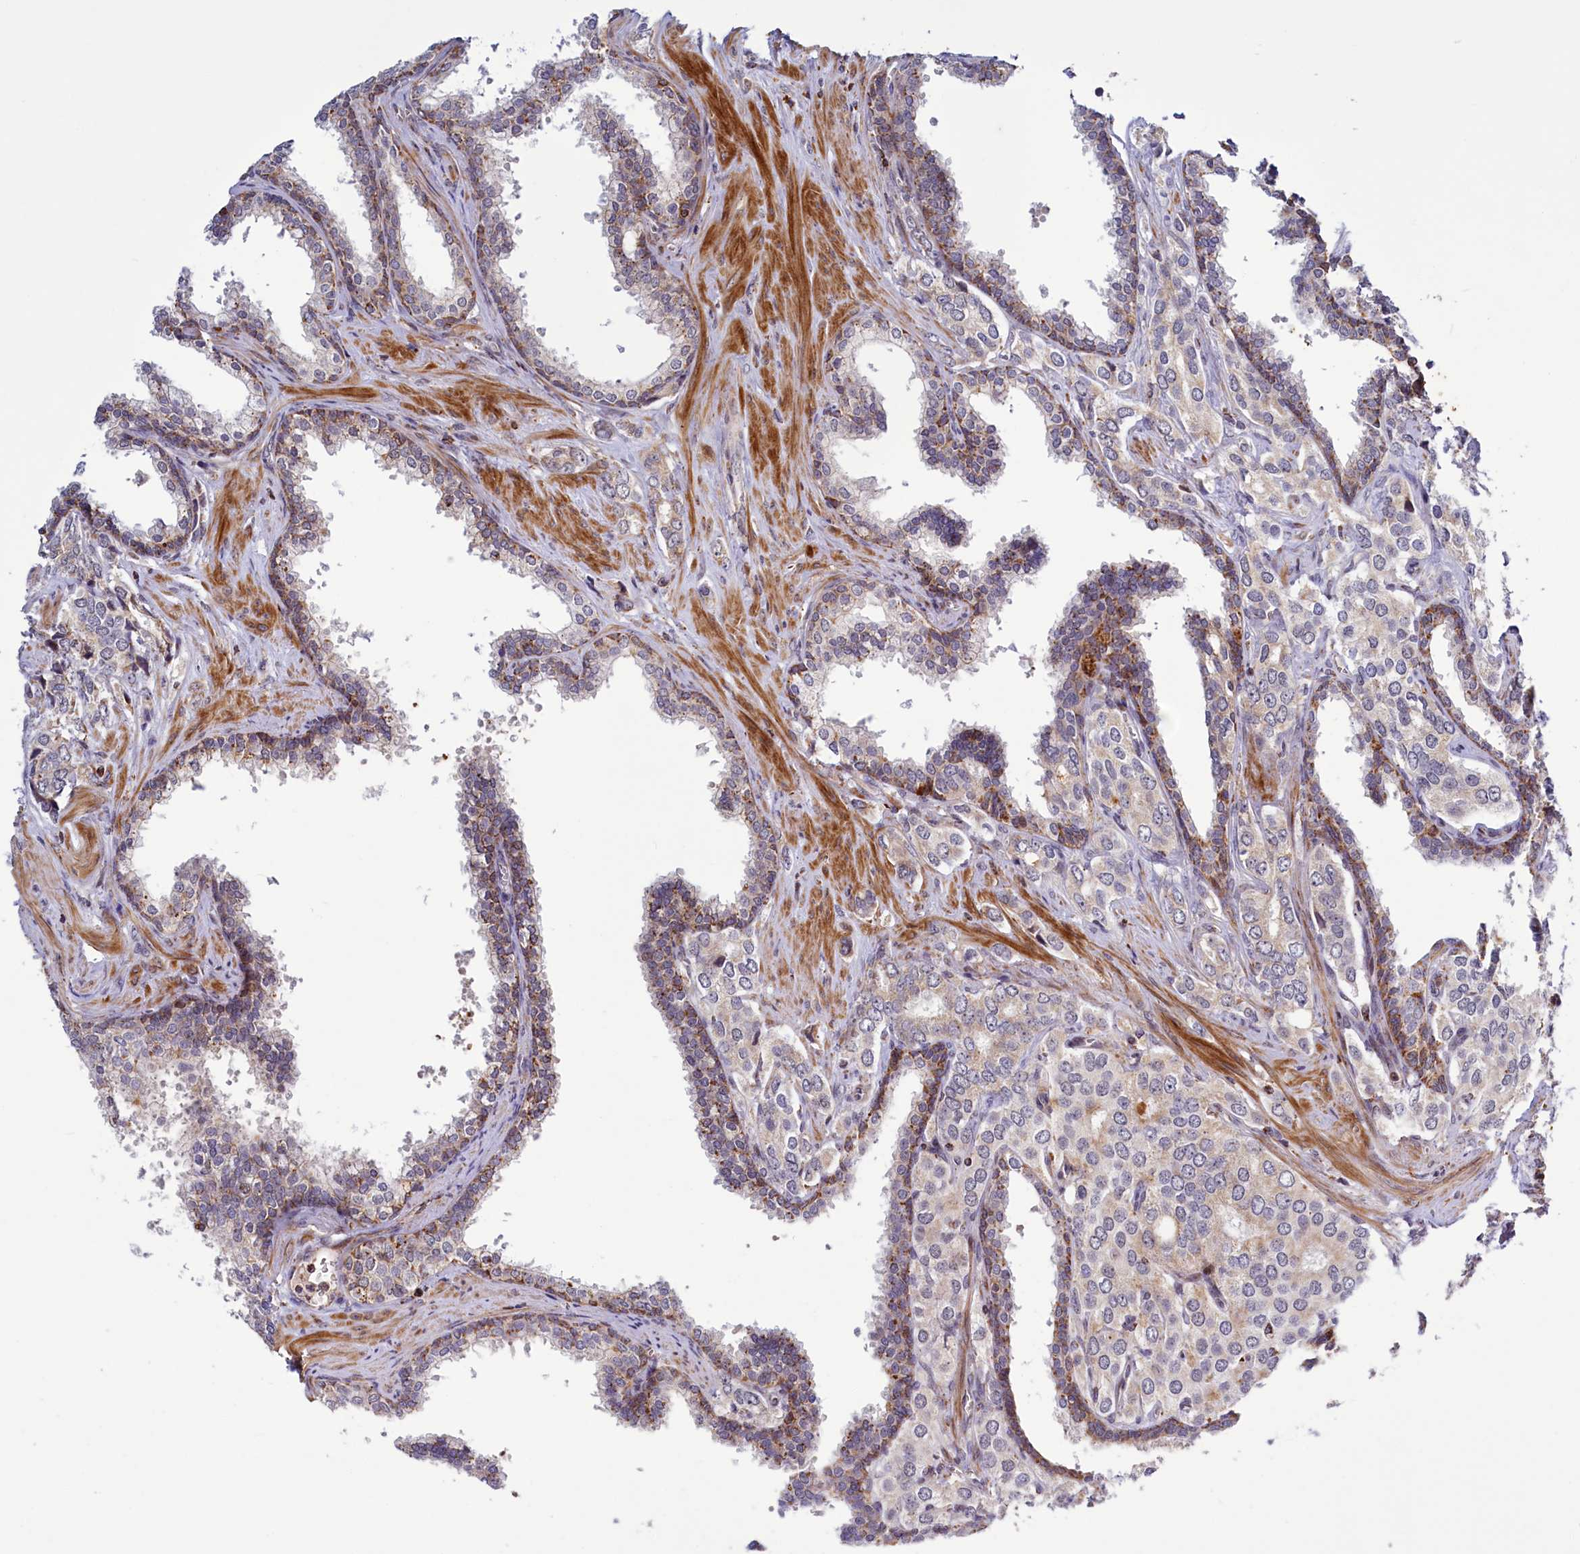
{"staining": {"intensity": "weak", "quantity": "<25%", "location": "cytoplasmic/membranous"}, "tissue": "prostate cancer", "cell_type": "Tumor cells", "image_type": "cancer", "snomed": [{"axis": "morphology", "description": "Adenocarcinoma, High grade"}, {"axis": "topography", "description": "Prostate"}], "caption": "Adenocarcinoma (high-grade) (prostate) was stained to show a protein in brown. There is no significant expression in tumor cells.", "gene": "DYNC2H1", "patient": {"sex": "male", "age": 66}}